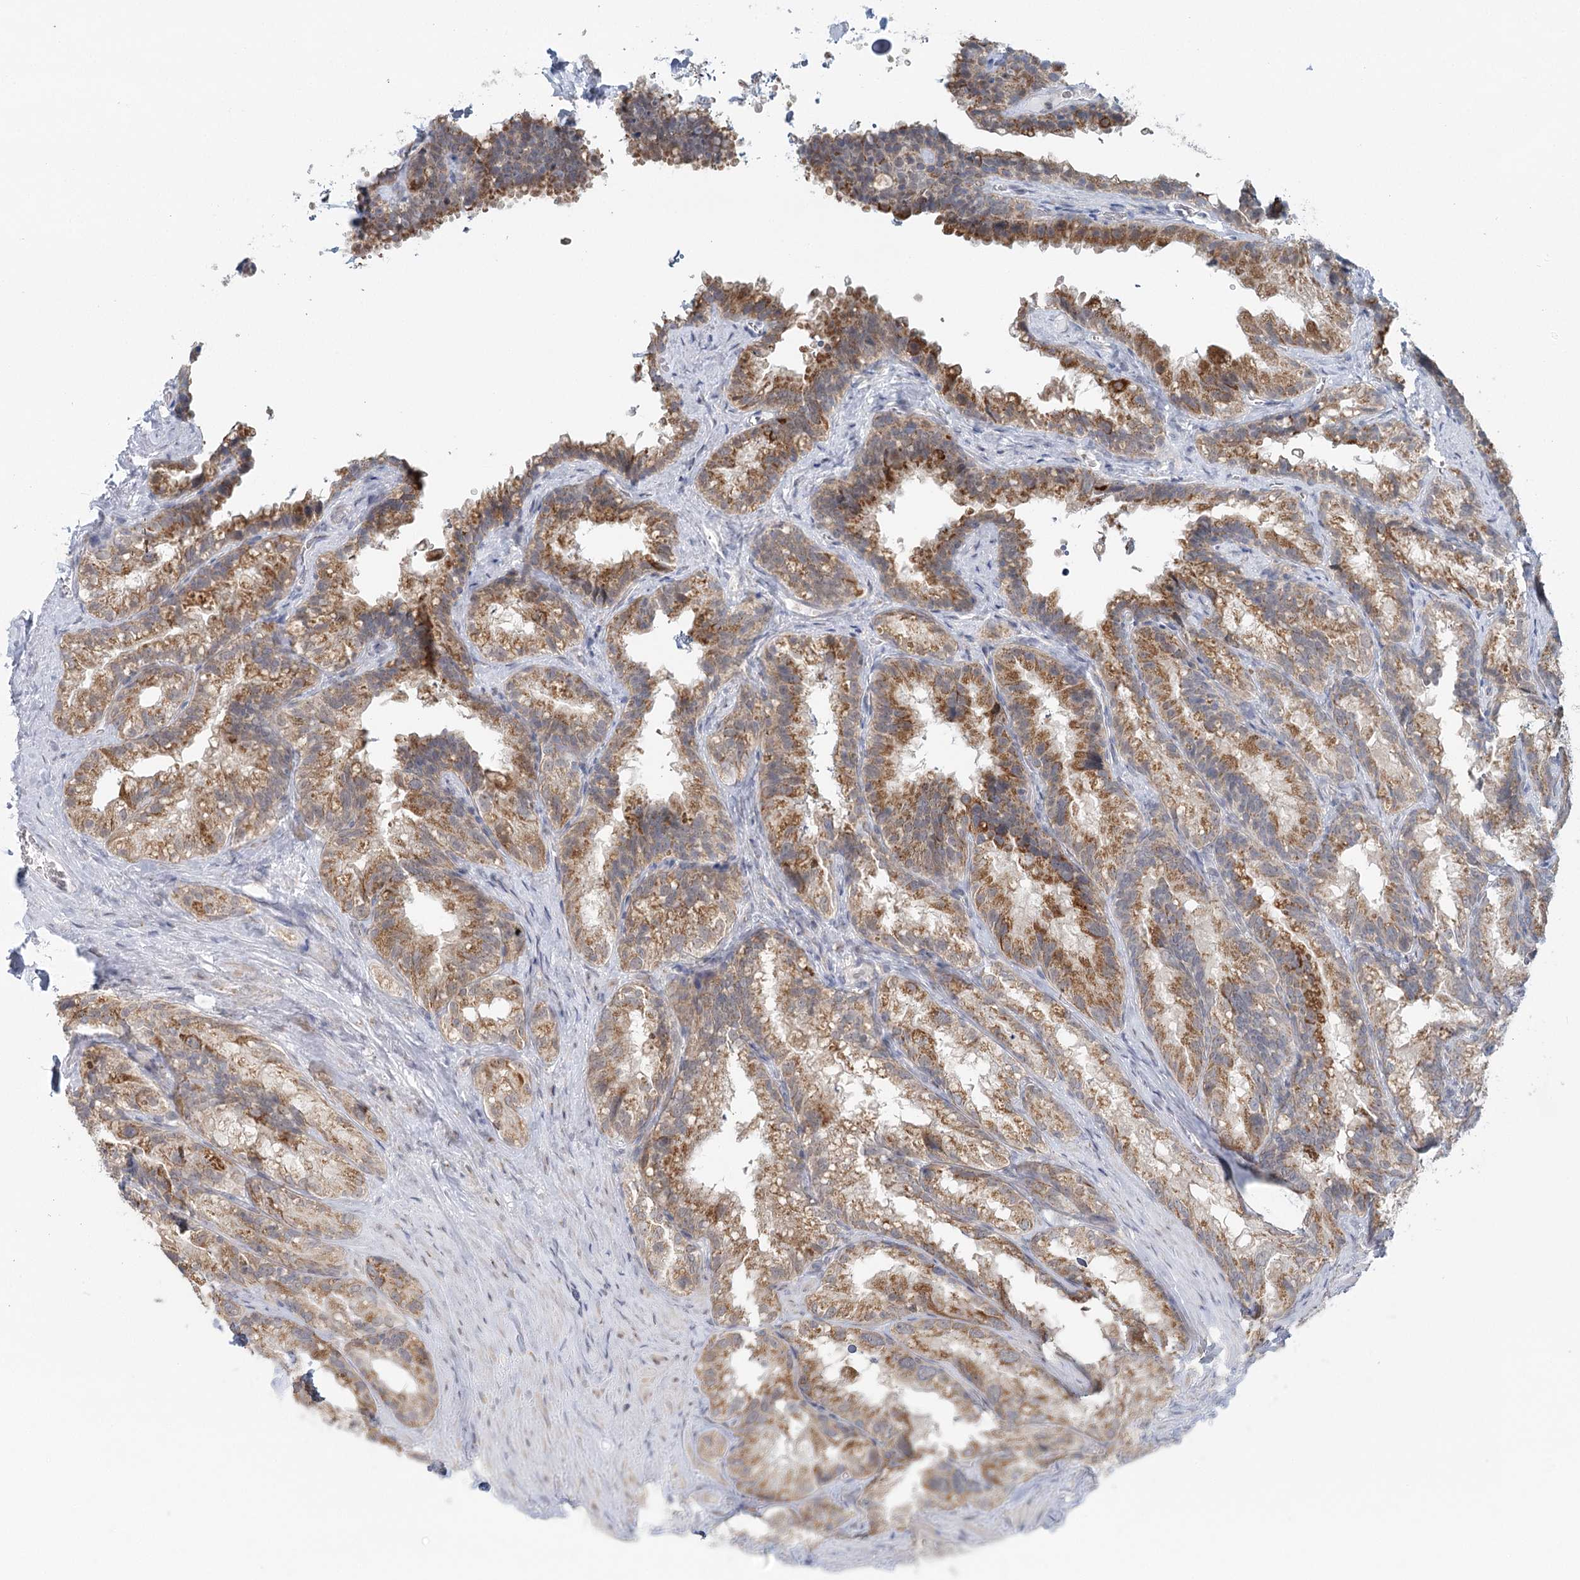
{"staining": {"intensity": "moderate", "quantity": ">75%", "location": "cytoplasmic/membranous"}, "tissue": "seminal vesicle", "cell_type": "Glandular cells", "image_type": "normal", "snomed": [{"axis": "morphology", "description": "Normal tissue, NOS"}, {"axis": "topography", "description": "Seminal veicle"}], "caption": "A brown stain shows moderate cytoplasmic/membranous staining of a protein in glandular cells of normal human seminal vesicle. Nuclei are stained in blue.", "gene": "RNF150", "patient": {"sex": "male", "age": 60}}